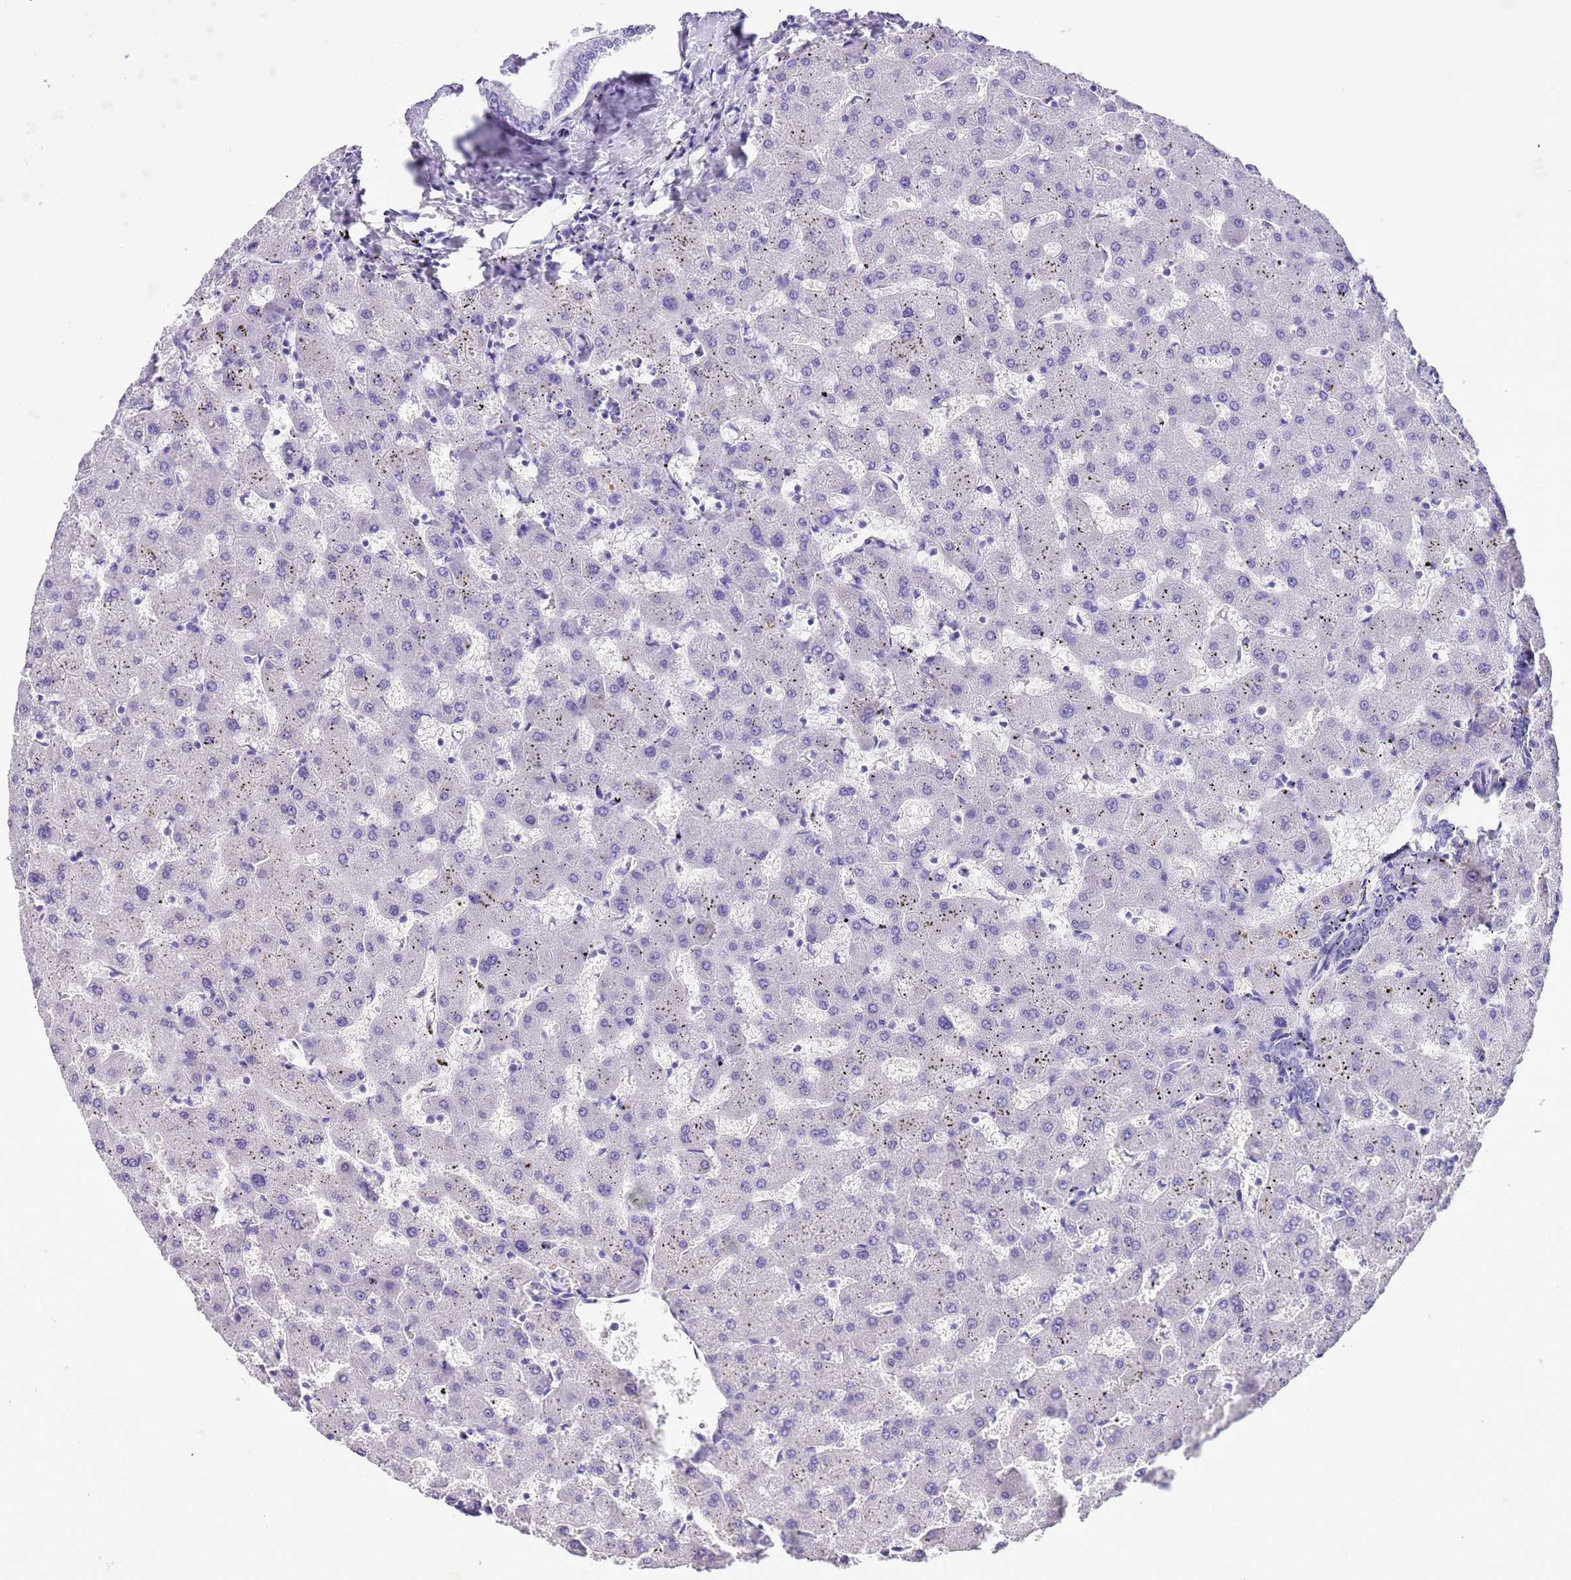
{"staining": {"intensity": "negative", "quantity": "none", "location": "none"}, "tissue": "liver", "cell_type": "Cholangiocytes", "image_type": "normal", "snomed": [{"axis": "morphology", "description": "Normal tissue, NOS"}, {"axis": "topography", "description": "Liver"}], "caption": "Immunohistochemical staining of normal liver reveals no significant staining in cholangiocytes. The staining is performed using DAB brown chromogen with nuclei counter-stained in using hematoxylin.", "gene": "TBC1D10B", "patient": {"sex": "female", "age": 63}}